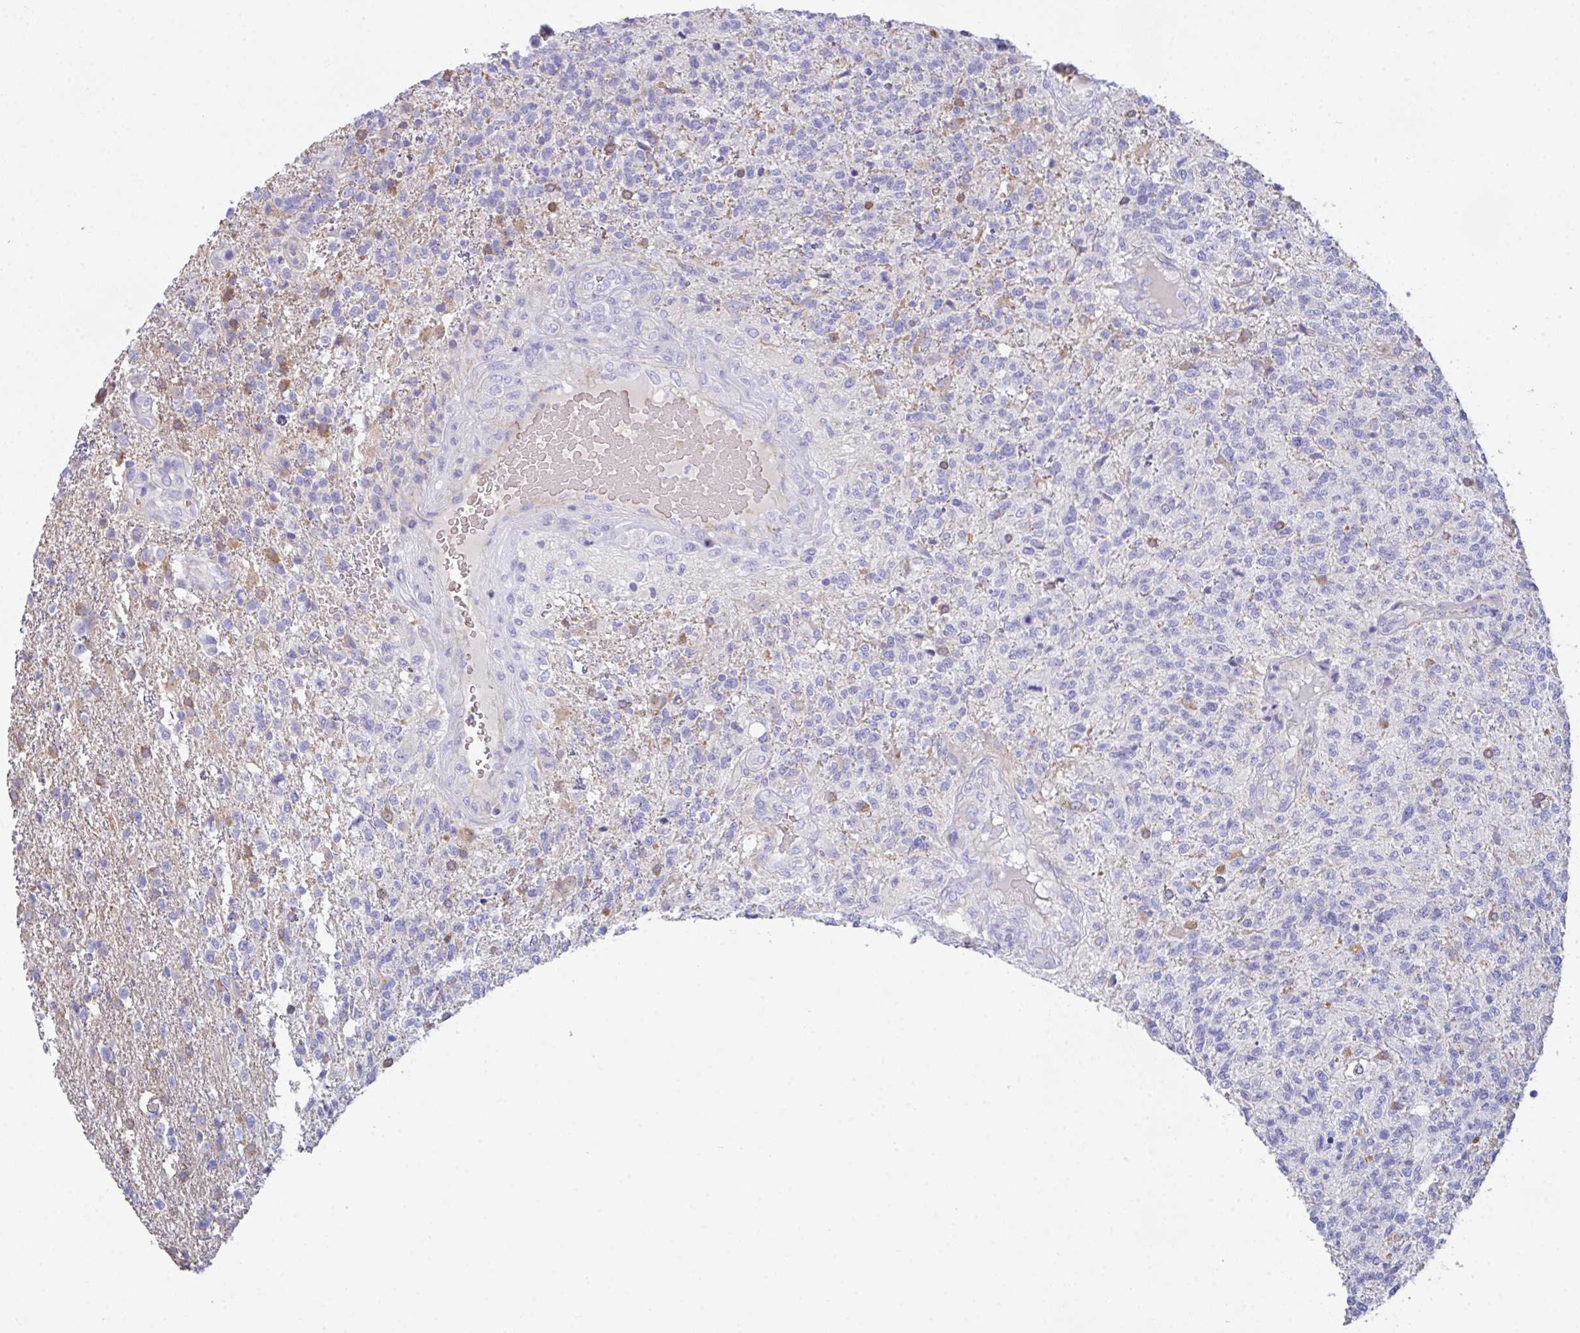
{"staining": {"intensity": "negative", "quantity": "none", "location": "none"}, "tissue": "glioma", "cell_type": "Tumor cells", "image_type": "cancer", "snomed": [{"axis": "morphology", "description": "Glioma, malignant, High grade"}, {"axis": "topography", "description": "Brain"}], "caption": "A micrograph of human glioma is negative for staining in tumor cells.", "gene": "TFAP2C", "patient": {"sex": "male", "age": 56}}